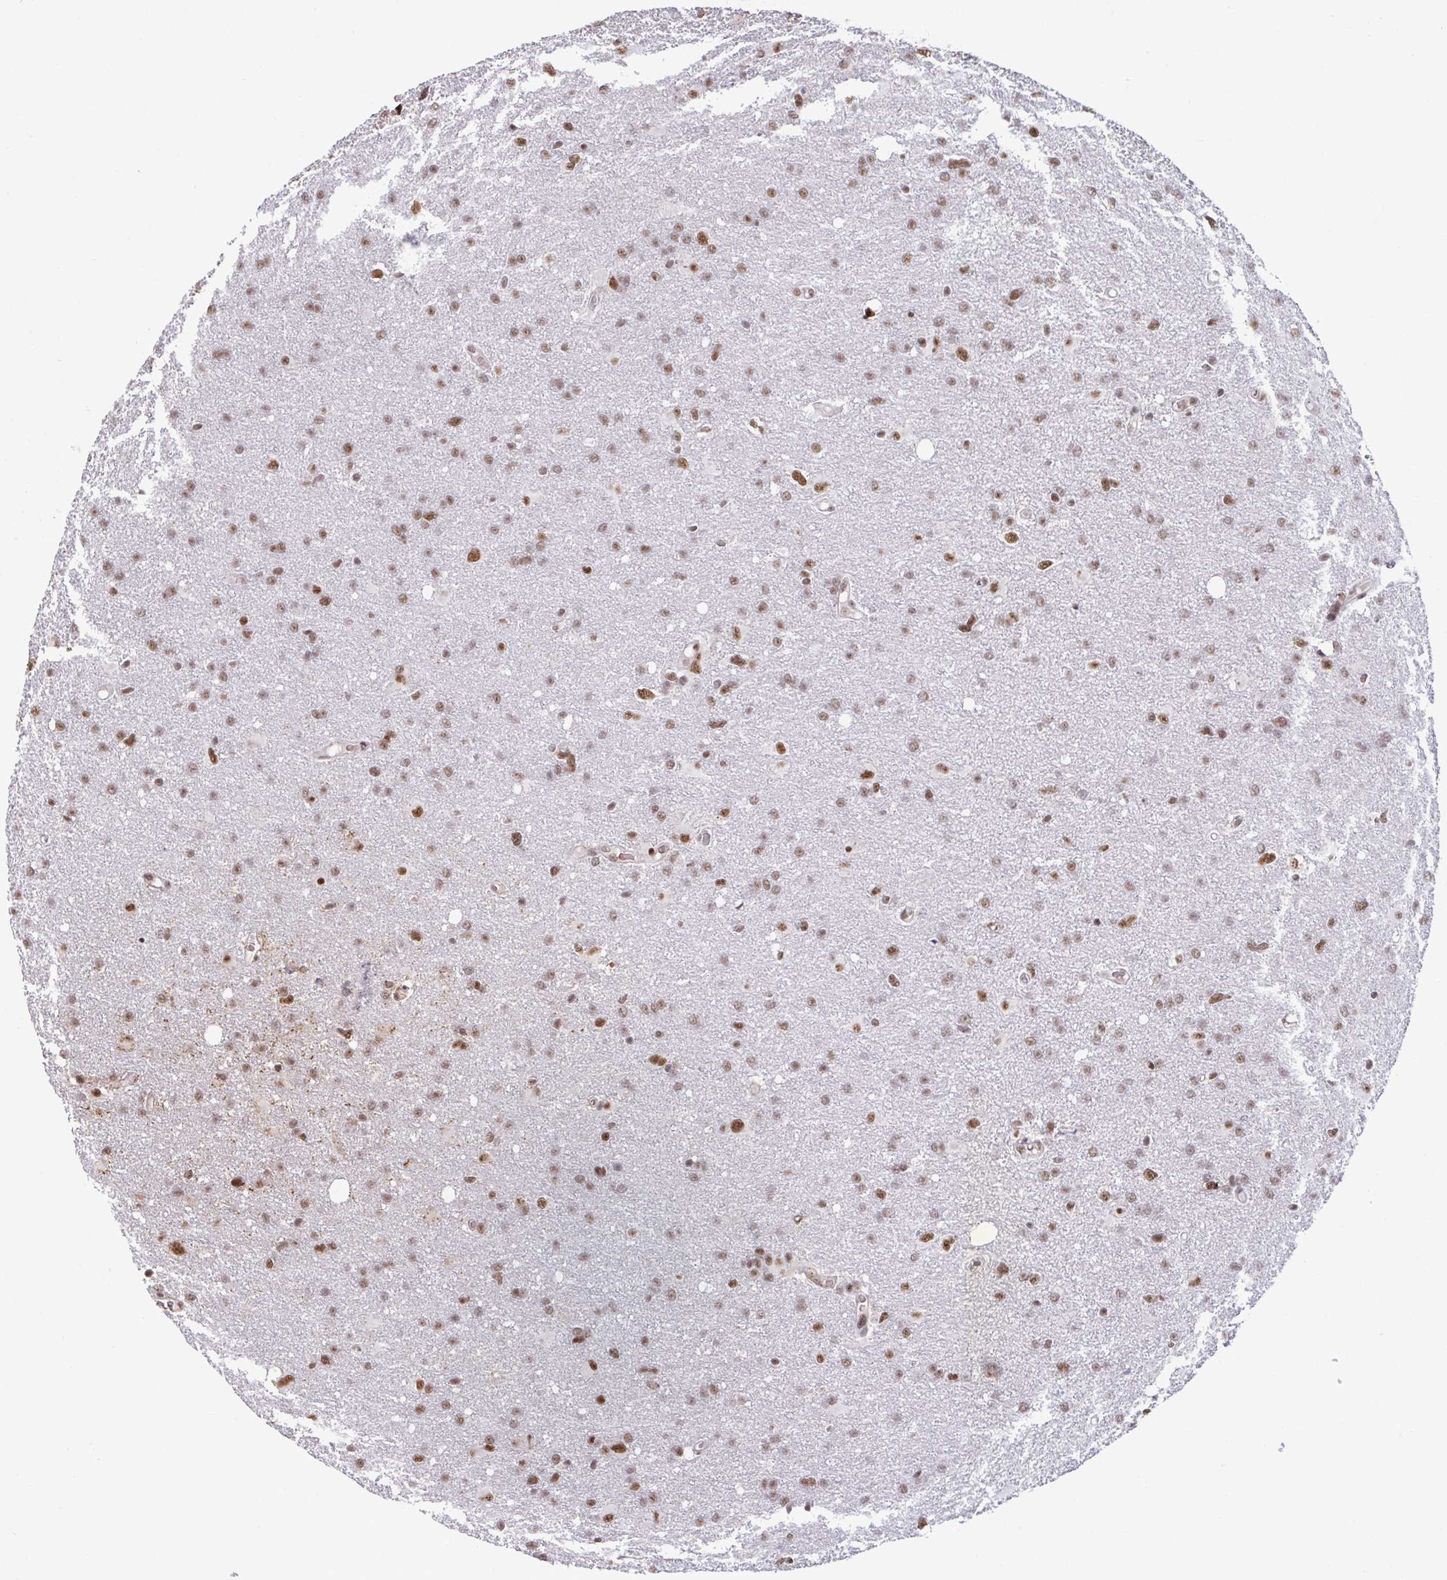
{"staining": {"intensity": "moderate", "quantity": ">75%", "location": "nuclear"}, "tissue": "glioma", "cell_type": "Tumor cells", "image_type": "cancer", "snomed": [{"axis": "morphology", "description": "Glioma, malignant, High grade"}, {"axis": "topography", "description": "Brain"}], "caption": "Immunohistochemistry micrograph of neoplastic tissue: human glioma stained using immunohistochemistry displays medium levels of moderate protein expression localized specifically in the nuclear of tumor cells, appearing as a nuclear brown color.", "gene": "PUF60", "patient": {"sex": "male", "age": 53}}